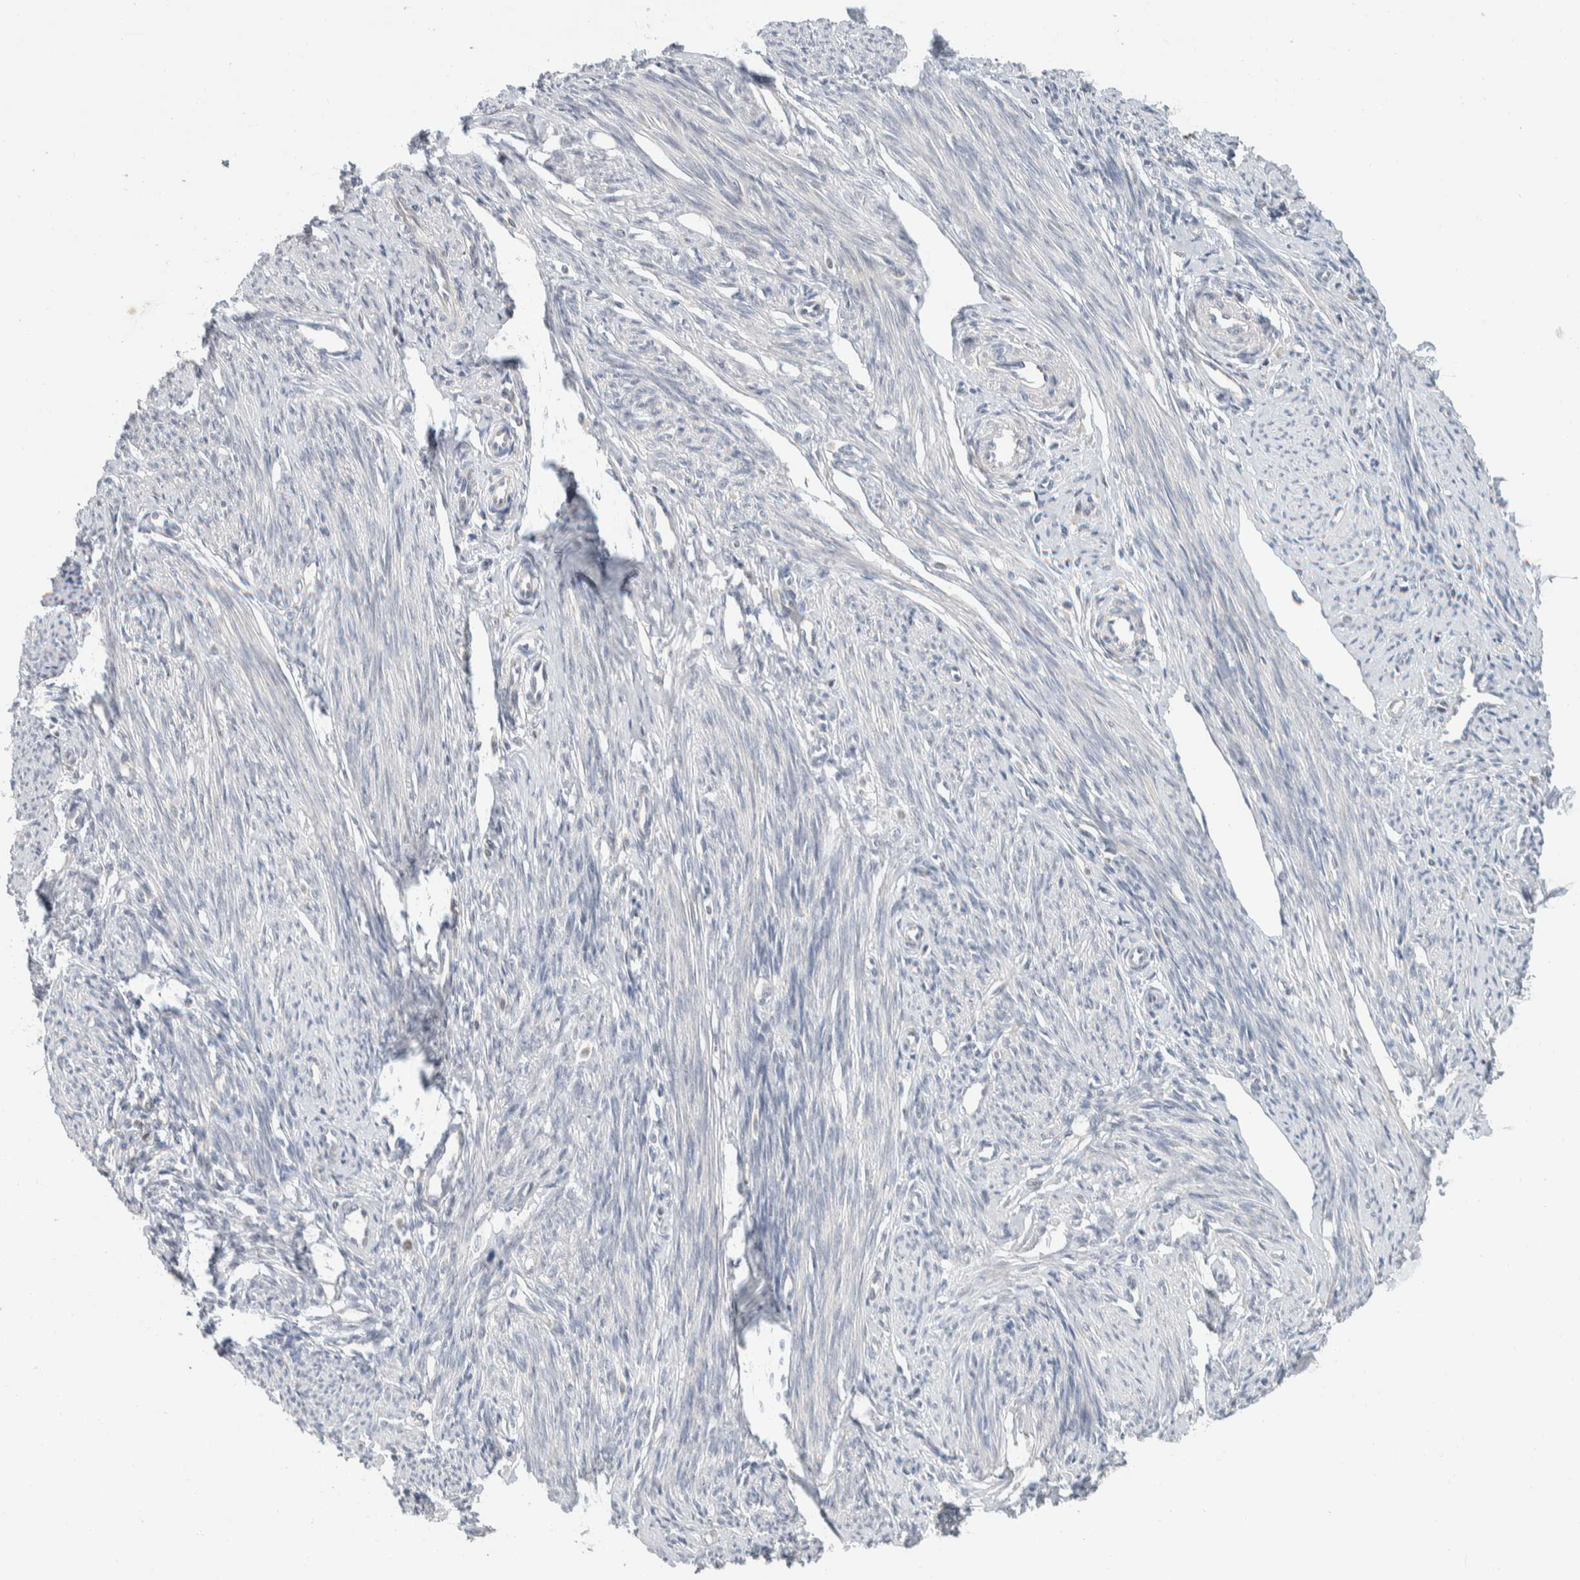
{"staining": {"intensity": "weak", "quantity": "<25%", "location": "cytoplasmic/membranous"}, "tissue": "endometrium", "cell_type": "Cells in endometrial stroma", "image_type": "normal", "snomed": [{"axis": "morphology", "description": "Normal tissue, NOS"}, {"axis": "topography", "description": "Endometrium"}], "caption": "Immunohistochemical staining of unremarkable endometrium shows no significant staining in cells in endometrial stroma. (DAB (3,3'-diaminobenzidine) immunohistochemistry visualized using brightfield microscopy, high magnification).", "gene": "SHPK", "patient": {"sex": "female", "age": 56}}